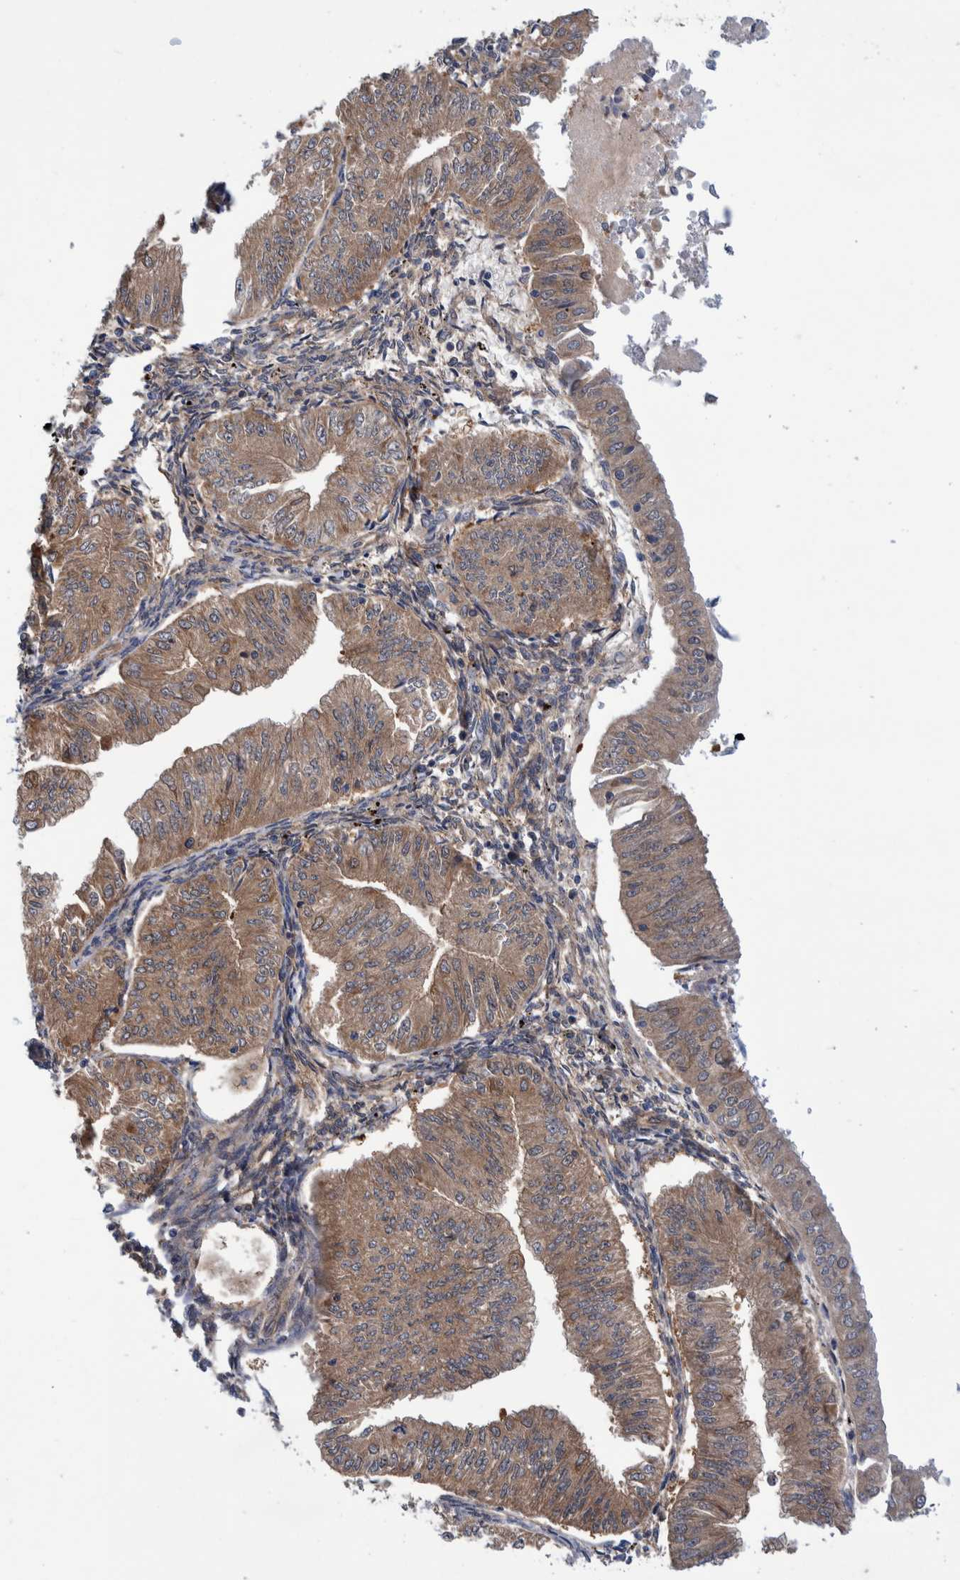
{"staining": {"intensity": "moderate", "quantity": ">75%", "location": "cytoplasmic/membranous"}, "tissue": "endometrial cancer", "cell_type": "Tumor cells", "image_type": "cancer", "snomed": [{"axis": "morphology", "description": "Normal tissue, NOS"}, {"axis": "morphology", "description": "Adenocarcinoma, NOS"}, {"axis": "topography", "description": "Endometrium"}], "caption": "A high-resolution micrograph shows IHC staining of endometrial cancer, which displays moderate cytoplasmic/membranous positivity in approximately >75% of tumor cells.", "gene": "PFAS", "patient": {"sex": "female", "age": 53}}